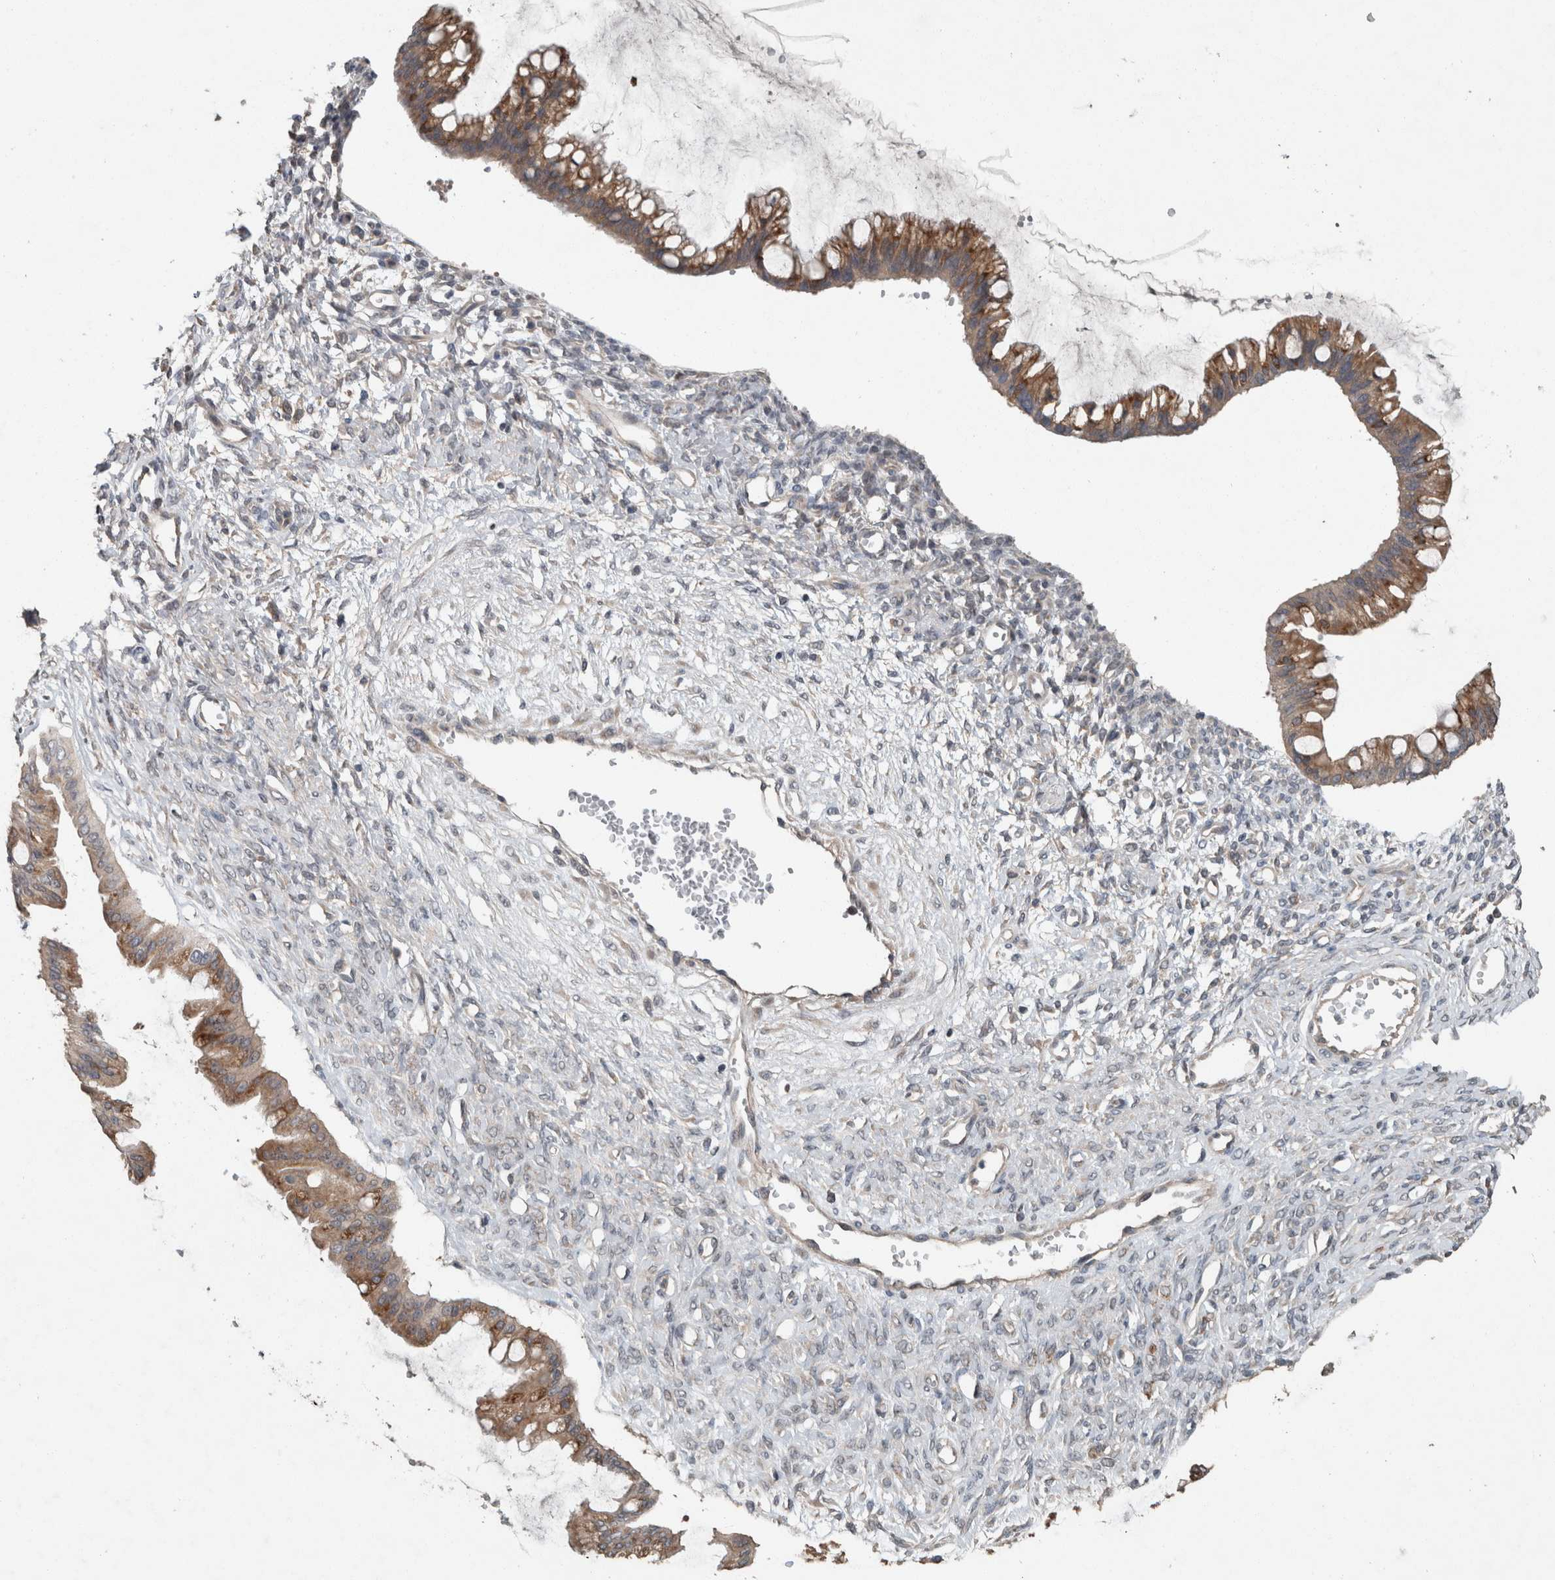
{"staining": {"intensity": "moderate", "quantity": ">75%", "location": "cytoplasmic/membranous"}, "tissue": "ovarian cancer", "cell_type": "Tumor cells", "image_type": "cancer", "snomed": [{"axis": "morphology", "description": "Cystadenocarcinoma, mucinous, NOS"}, {"axis": "topography", "description": "Ovary"}], "caption": "Immunohistochemistry (IHC) (DAB) staining of ovarian cancer (mucinous cystadenocarcinoma) reveals moderate cytoplasmic/membranous protein expression in about >75% of tumor cells. The staining is performed using DAB brown chromogen to label protein expression. The nuclei are counter-stained blue using hematoxylin.", "gene": "KNTC1", "patient": {"sex": "female", "age": 73}}